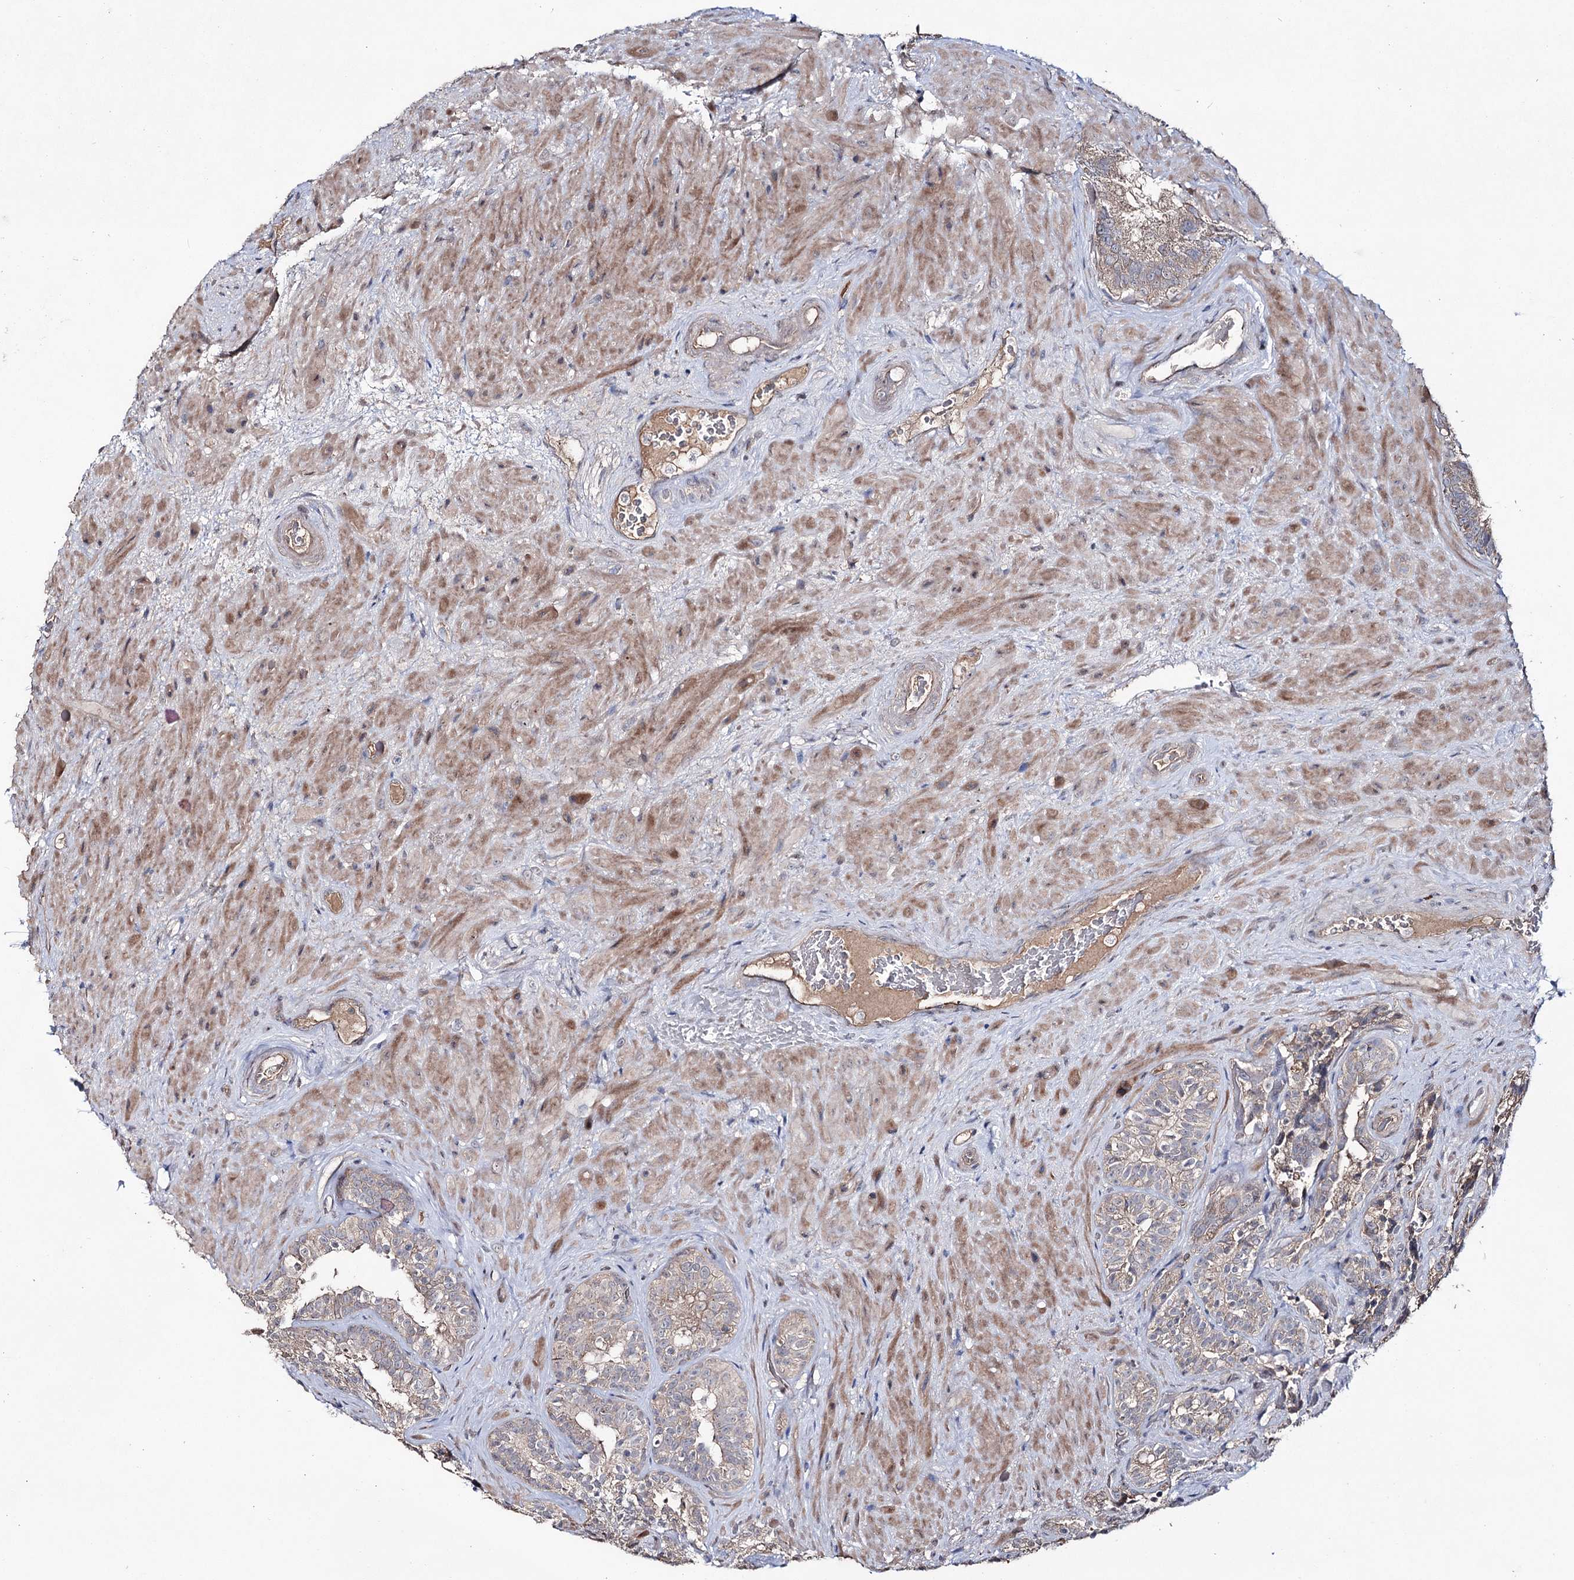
{"staining": {"intensity": "weak", "quantity": "25%-75%", "location": "cytoplasmic/membranous"}, "tissue": "seminal vesicle", "cell_type": "Glandular cells", "image_type": "normal", "snomed": [{"axis": "morphology", "description": "Normal tissue, NOS"}, {"axis": "topography", "description": "Seminal veicle"}, {"axis": "topography", "description": "Peripheral nerve tissue"}], "caption": "Weak cytoplasmic/membranous expression is identified in approximately 25%-75% of glandular cells in unremarkable seminal vesicle.", "gene": "SEMA4G", "patient": {"sex": "male", "age": 67}}